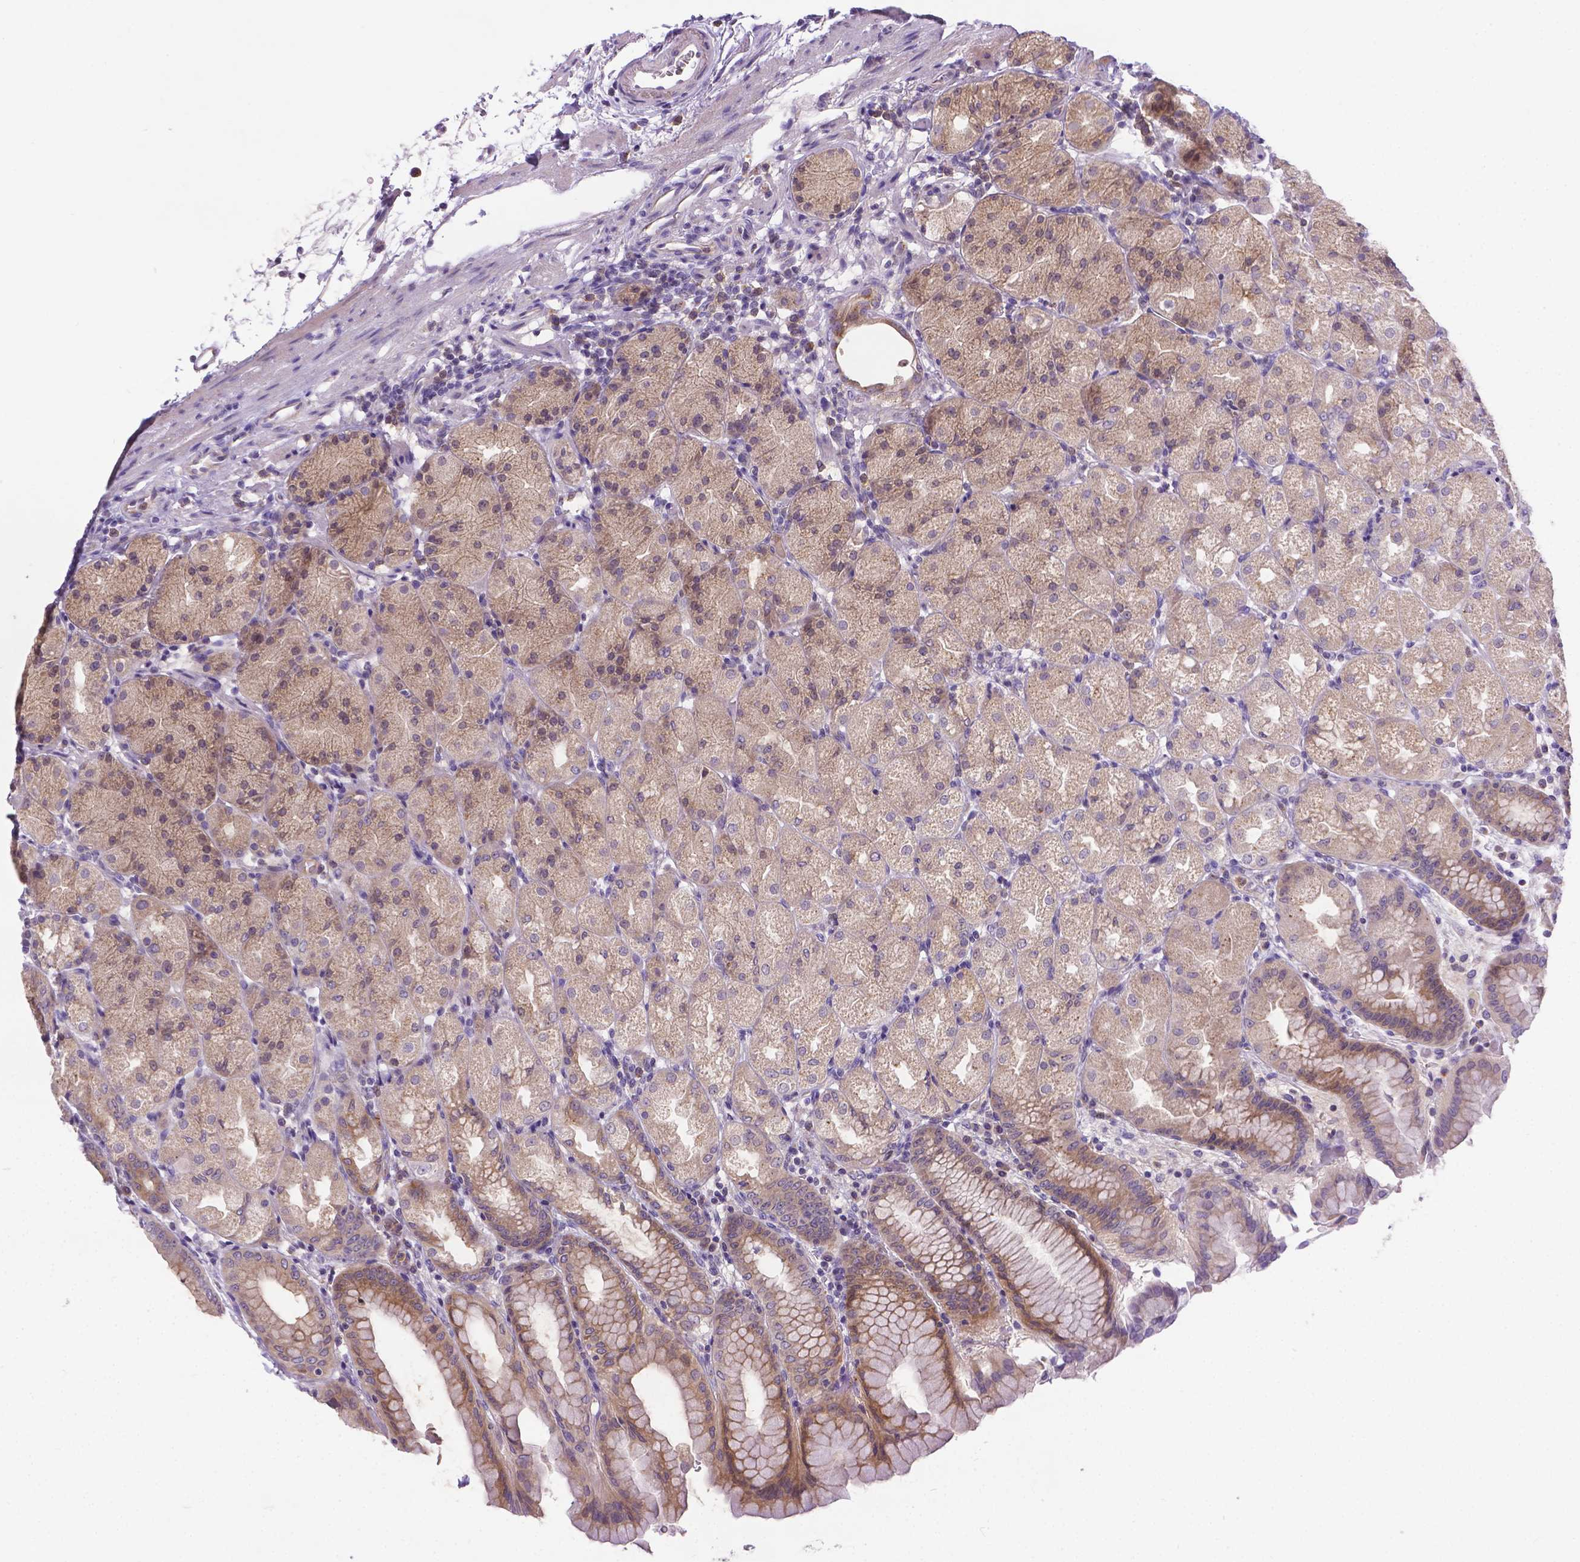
{"staining": {"intensity": "weak", "quantity": ">75%", "location": "cytoplasmic/membranous"}, "tissue": "stomach", "cell_type": "Glandular cells", "image_type": "normal", "snomed": [{"axis": "morphology", "description": "Normal tissue, NOS"}, {"axis": "topography", "description": "Stomach, upper"}, {"axis": "topography", "description": "Stomach"}, {"axis": "topography", "description": "Stomach, lower"}], "caption": "Glandular cells reveal weak cytoplasmic/membranous staining in approximately >75% of cells in unremarkable stomach. (DAB (3,3'-diaminobenzidine) IHC with brightfield microscopy, high magnification).", "gene": "TM4SF18", "patient": {"sex": "male", "age": 62}}